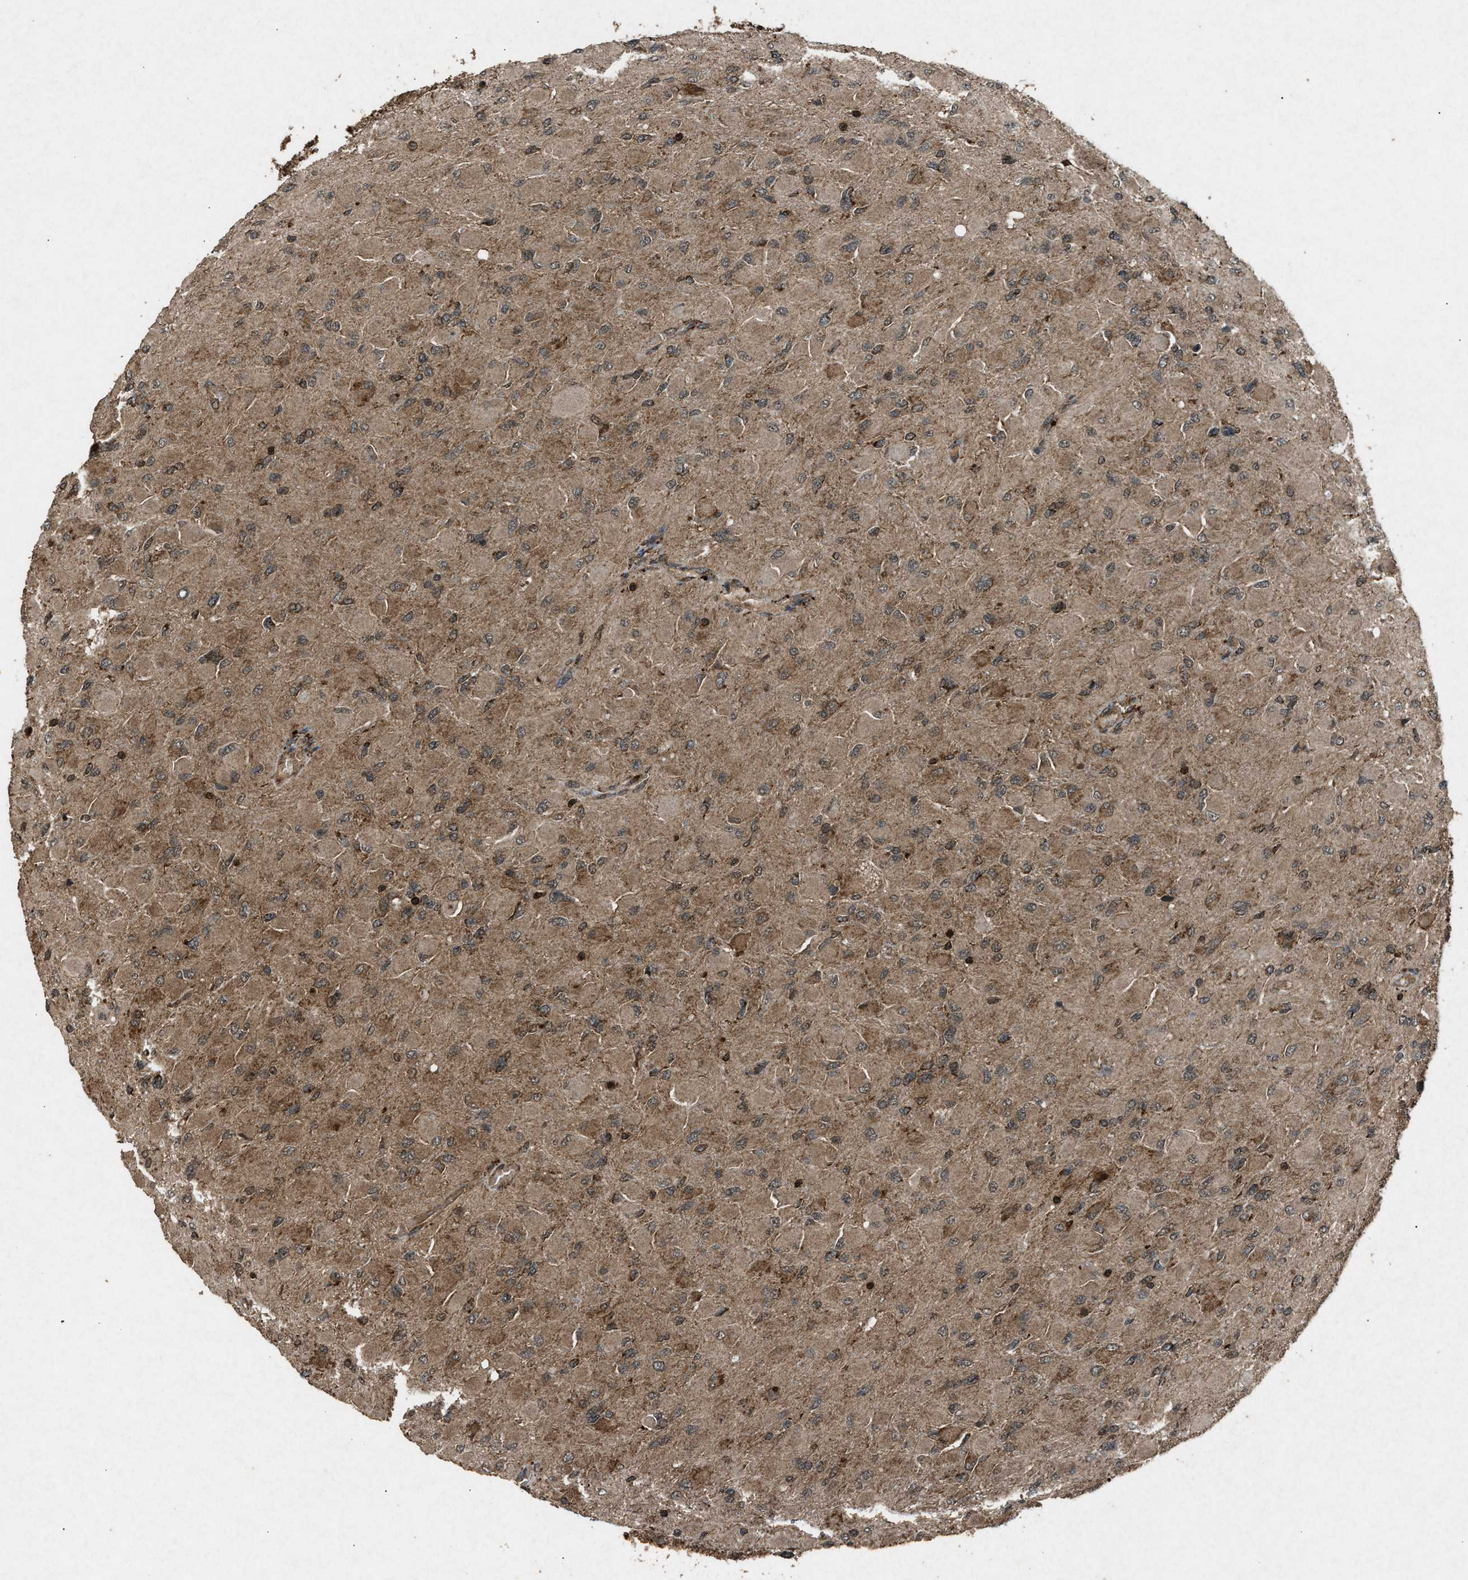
{"staining": {"intensity": "moderate", "quantity": ">75%", "location": "cytoplasmic/membranous"}, "tissue": "glioma", "cell_type": "Tumor cells", "image_type": "cancer", "snomed": [{"axis": "morphology", "description": "Glioma, malignant, High grade"}, {"axis": "topography", "description": "Cerebral cortex"}], "caption": "Immunohistochemistry image of human high-grade glioma (malignant) stained for a protein (brown), which displays medium levels of moderate cytoplasmic/membranous staining in about >75% of tumor cells.", "gene": "OAS1", "patient": {"sex": "female", "age": 36}}